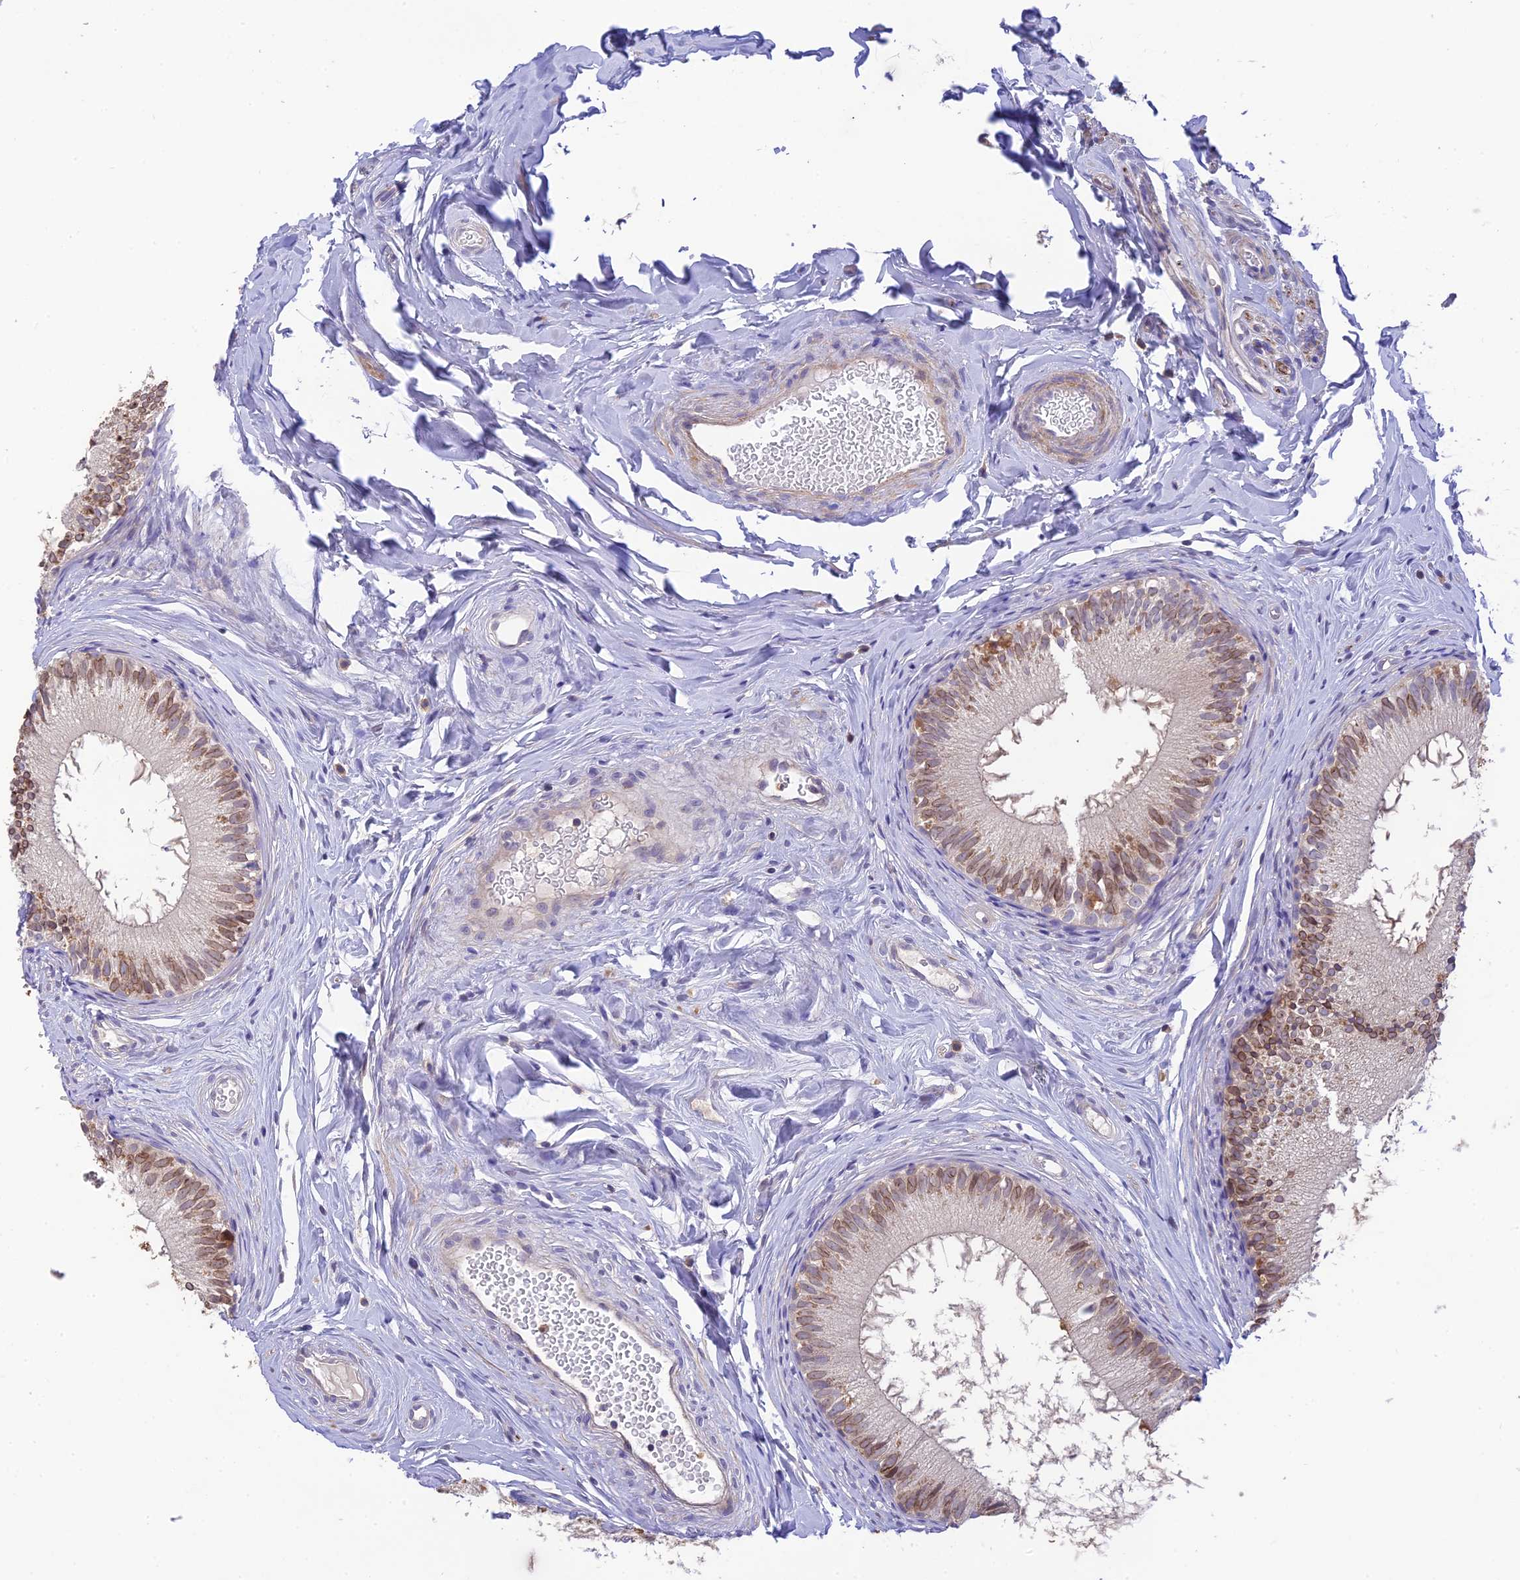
{"staining": {"intensity": "moderate", "quantity": "25%-75%", "location": "cytoplasmic/membranous"}, "tissue": "epididymis", "cell_type": "Glandular cells", "image_type": "normal", "snomed": [{"axis": "morphology", "description": "Normal tissue, NOS"}, {"axis": "topography", "description": "Epididymis"}], "caption": "Glandular cells display medium levels of moderate cytoplasmic/membranous positivity in approximately 25%-75% of cells in unremarkable human epididymis.", "gene": "BMT2", "patient": {"sex": "male", "age": 34}}